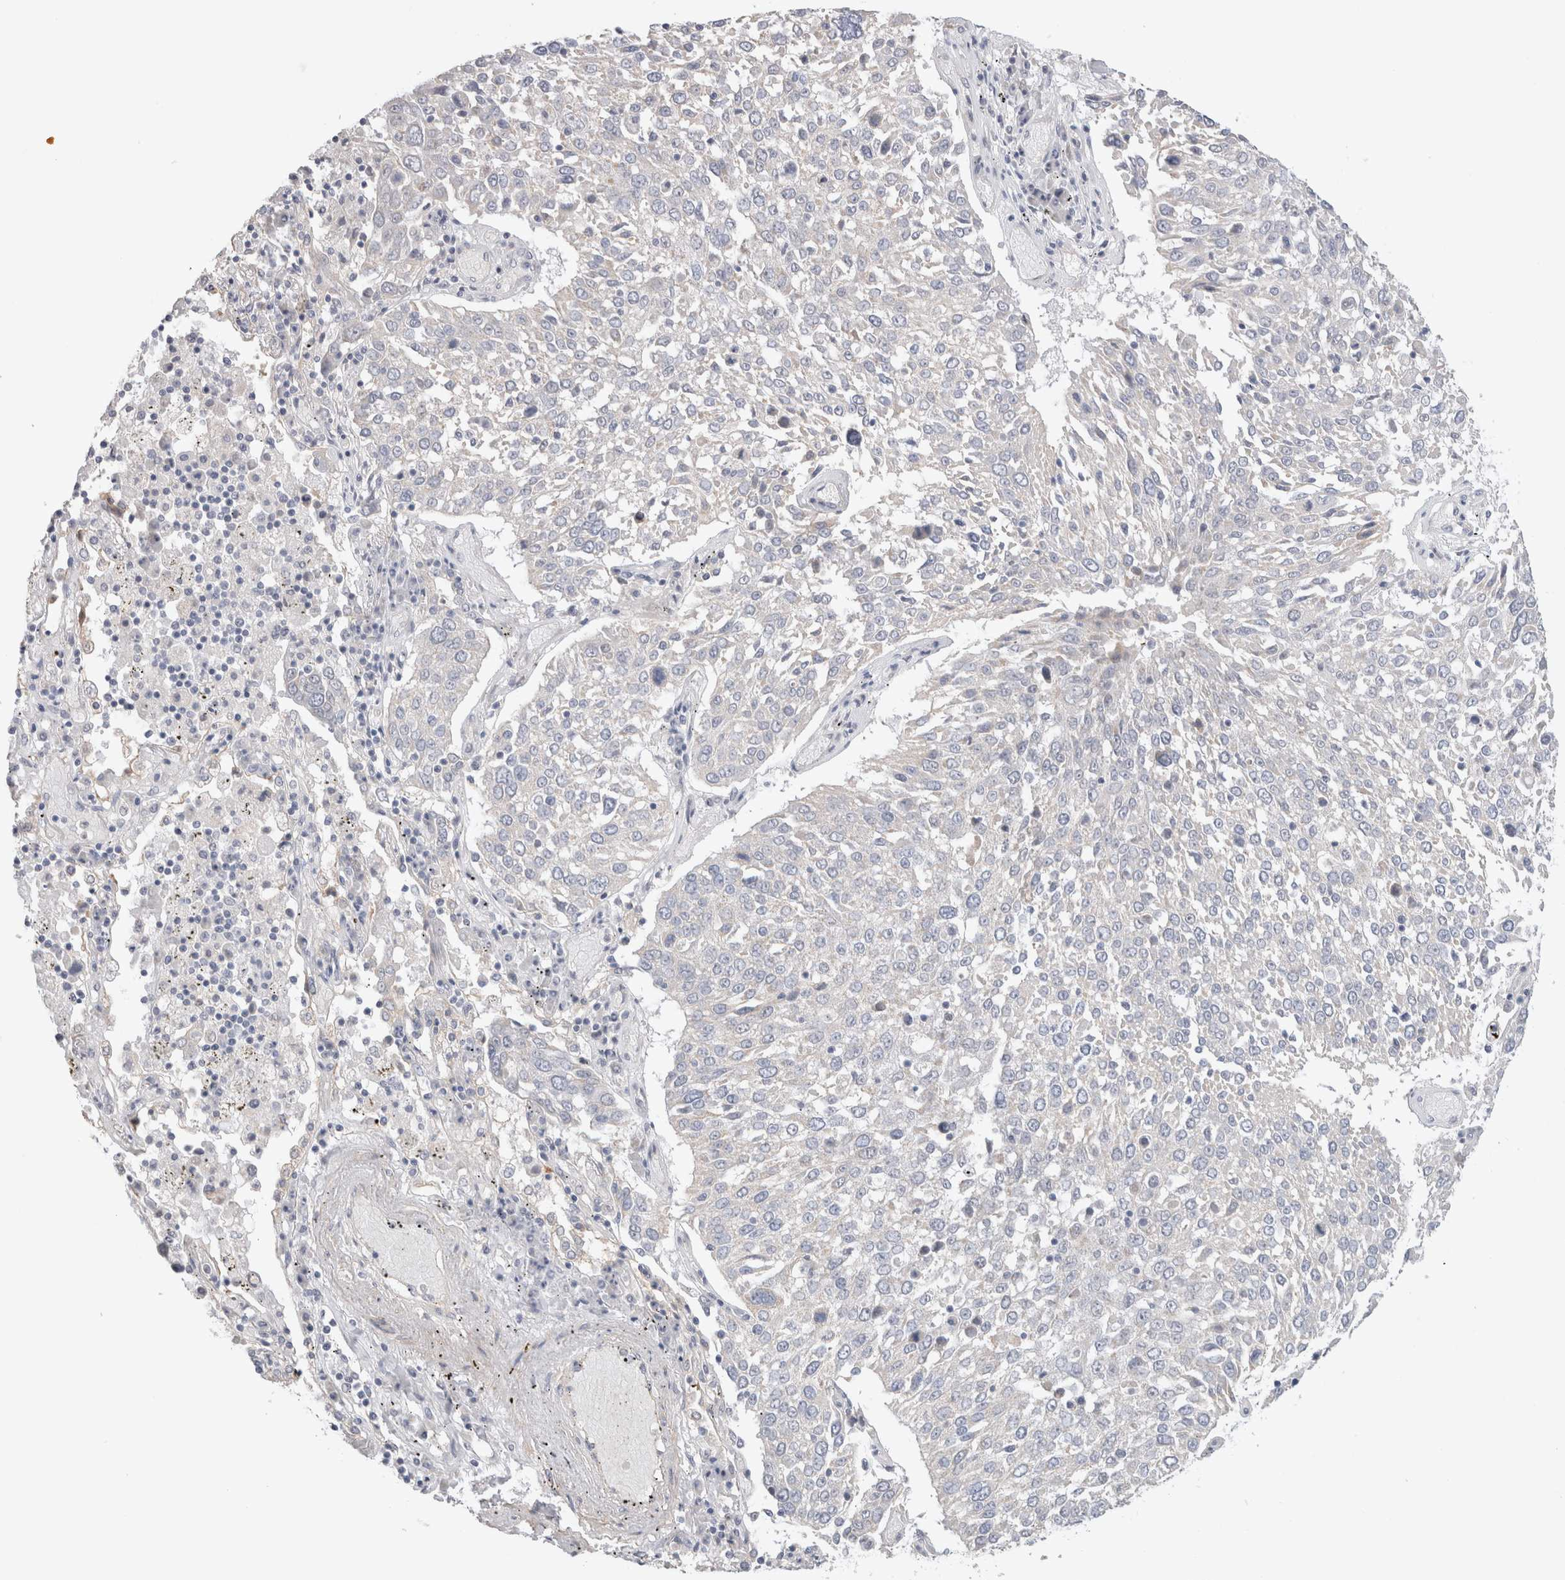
{"staining": {"intensity": "negative", "quantity": "none", "location": "none"}, "tissue": "lung cancer", "cell_type": "Tumor cells", "image_type": "cancer", "snomed": [{"axis": "morphology", "description": "Squamous cell carcinoma, NOS"}, {"axis": "topography", "description": "Lung"}], "caption": "A histopathology image of lung cancer stained for a protein exhibits no brown staining in tumor cells. (Stains: DAB (3,3'-diaminobenzidine) immunohistochemistry with hematoxylin counter stain, Microscopy: brightfield microscopy at high magnification).", "gene": "DMD", "patient": {"sex": "male", "age": 65}}